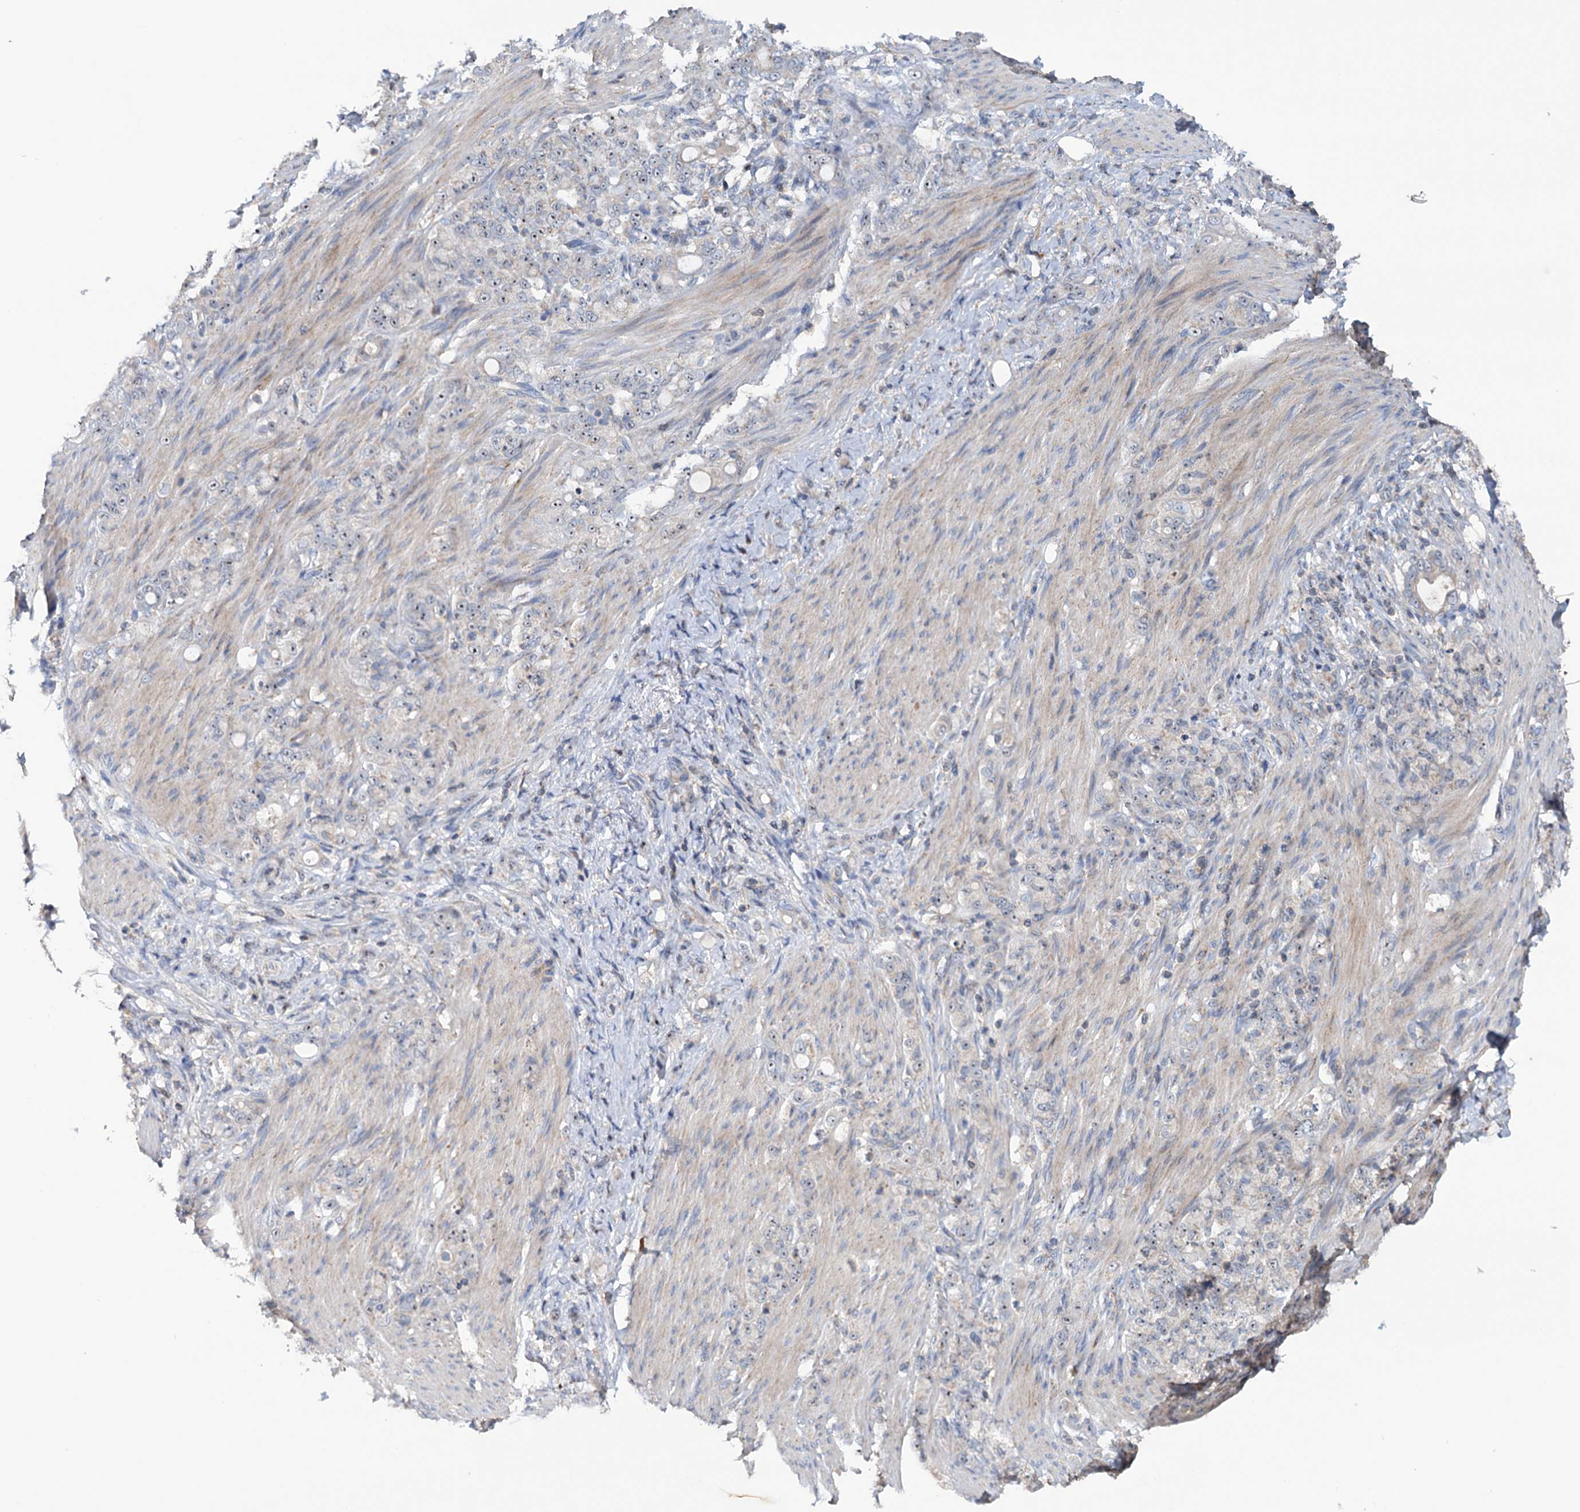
{"staining": {"intensity": "weak", "quantity": "25%-75%", "location": "nuclear"}, "tissue": "stomach cancer", "cell_type": "Tumor cells", "image_type": "cancer", "snomed": [{"axis": "morphology", "description": "Adenocarcinoma, NOS"}, {"axis": "topography", "description": "Stomach"}], "caption": "Protein positivity by immunohistochemistry reveals weak nuclear staining in about 25%-75% of tumor cells in stomach cancer. (brown staining indicates protein expression, while blue staining denotes nuclei).", "gene": "HTR3B", "patient": {"sex": "female", "age": 79}}